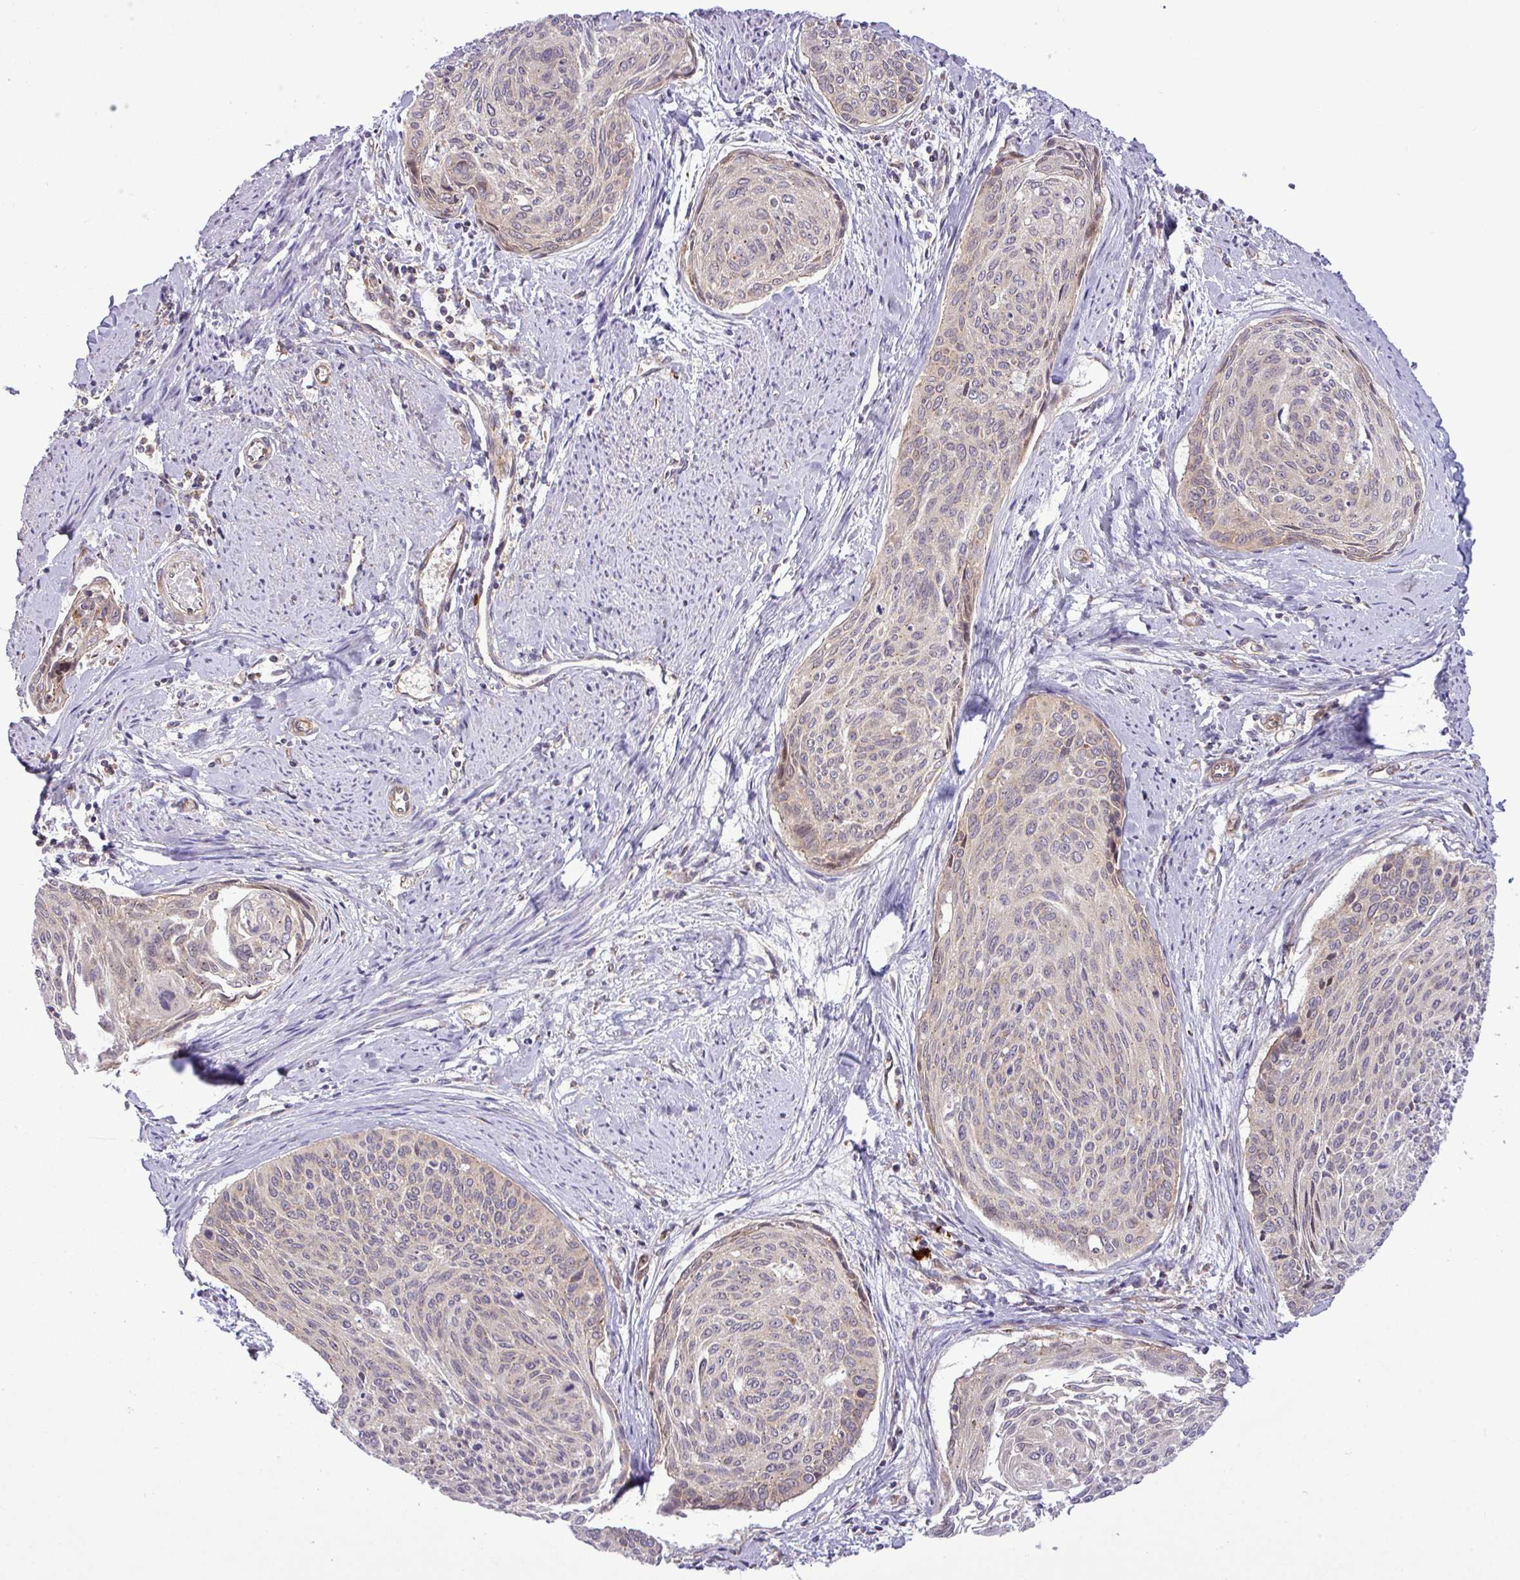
{"staining": {"intensity": "weak", "quantity": "<25%", "location": "nuclear"}, "tissue": "cervical cancer", "cell_type": "Tumor cells", "image_type": "cancer", "snomed": [{"axis": "morphology", "description": "Squamous cell carcinoma, NOS"}, {"axis": "topography", "description": "Cervix"}], "caption": "Immunohistochemistry histopathology image of cervical cancer (squamous cell carcinoma) stained for a protein (brown), which demonstrates no expression in tumor cells.", "gene": "FAM222B", "patient": {"sex": "female", "age": 55}}